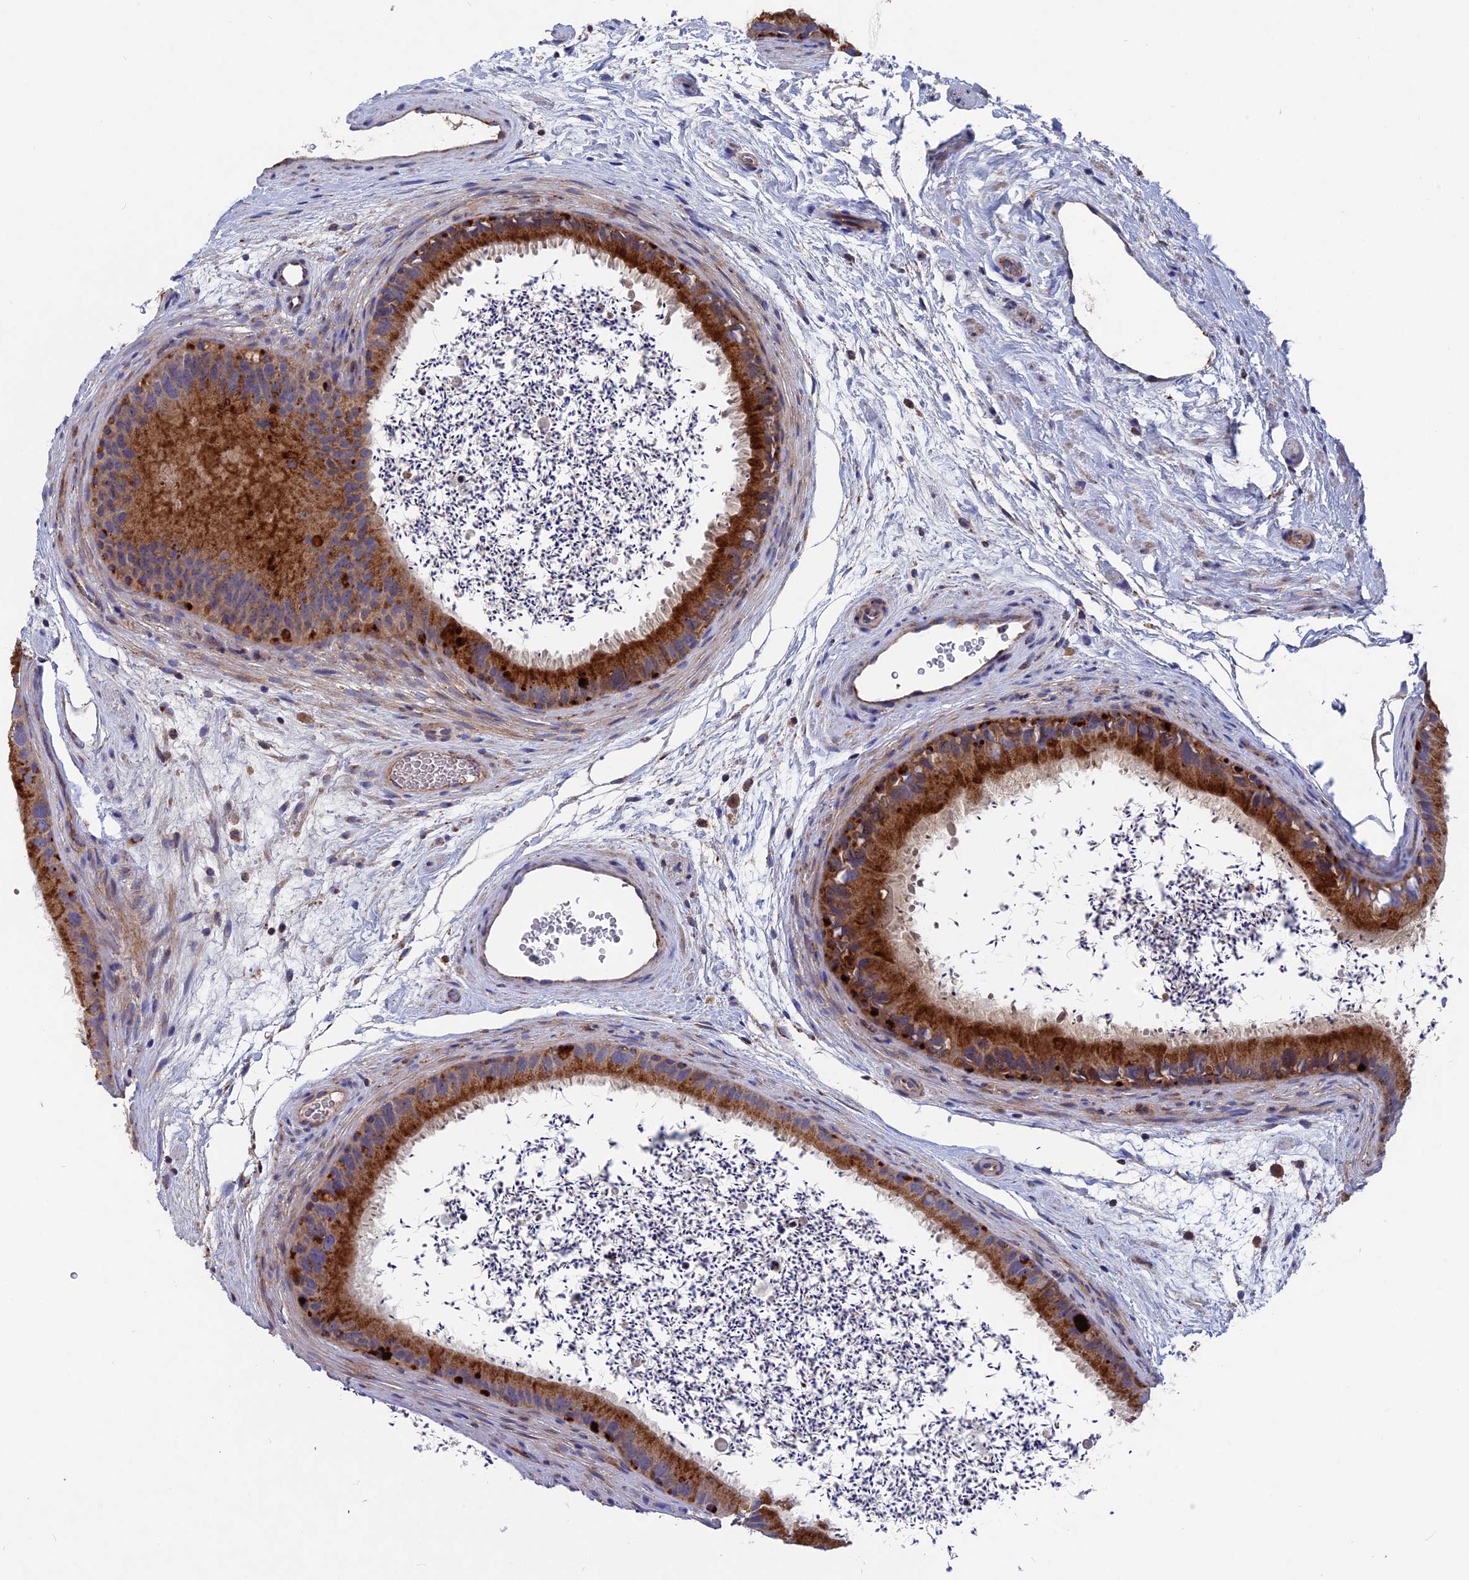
{"staining": {"intensity": "moderate", "quantity": ">75%", "location": "cytoplasmic/membranous"}, "tissue": "epididymis", "cell_type": "Glandular cells", "image_type": "normal", "snomed": [{"axis": "morphology", "description": "Normal tissue, NOS"}, {"axis": "topography", "description": "Epididymis, spermatic cord, NOS"}], "caption": "DAB immunohistochemical staining of normal human epididymis demonstrates moderate cytoplasmic/membranous protein positivity in about >75% of glandular cells.", "gene": "TGFA", "patient": {"sex": "male", "age": 50}}